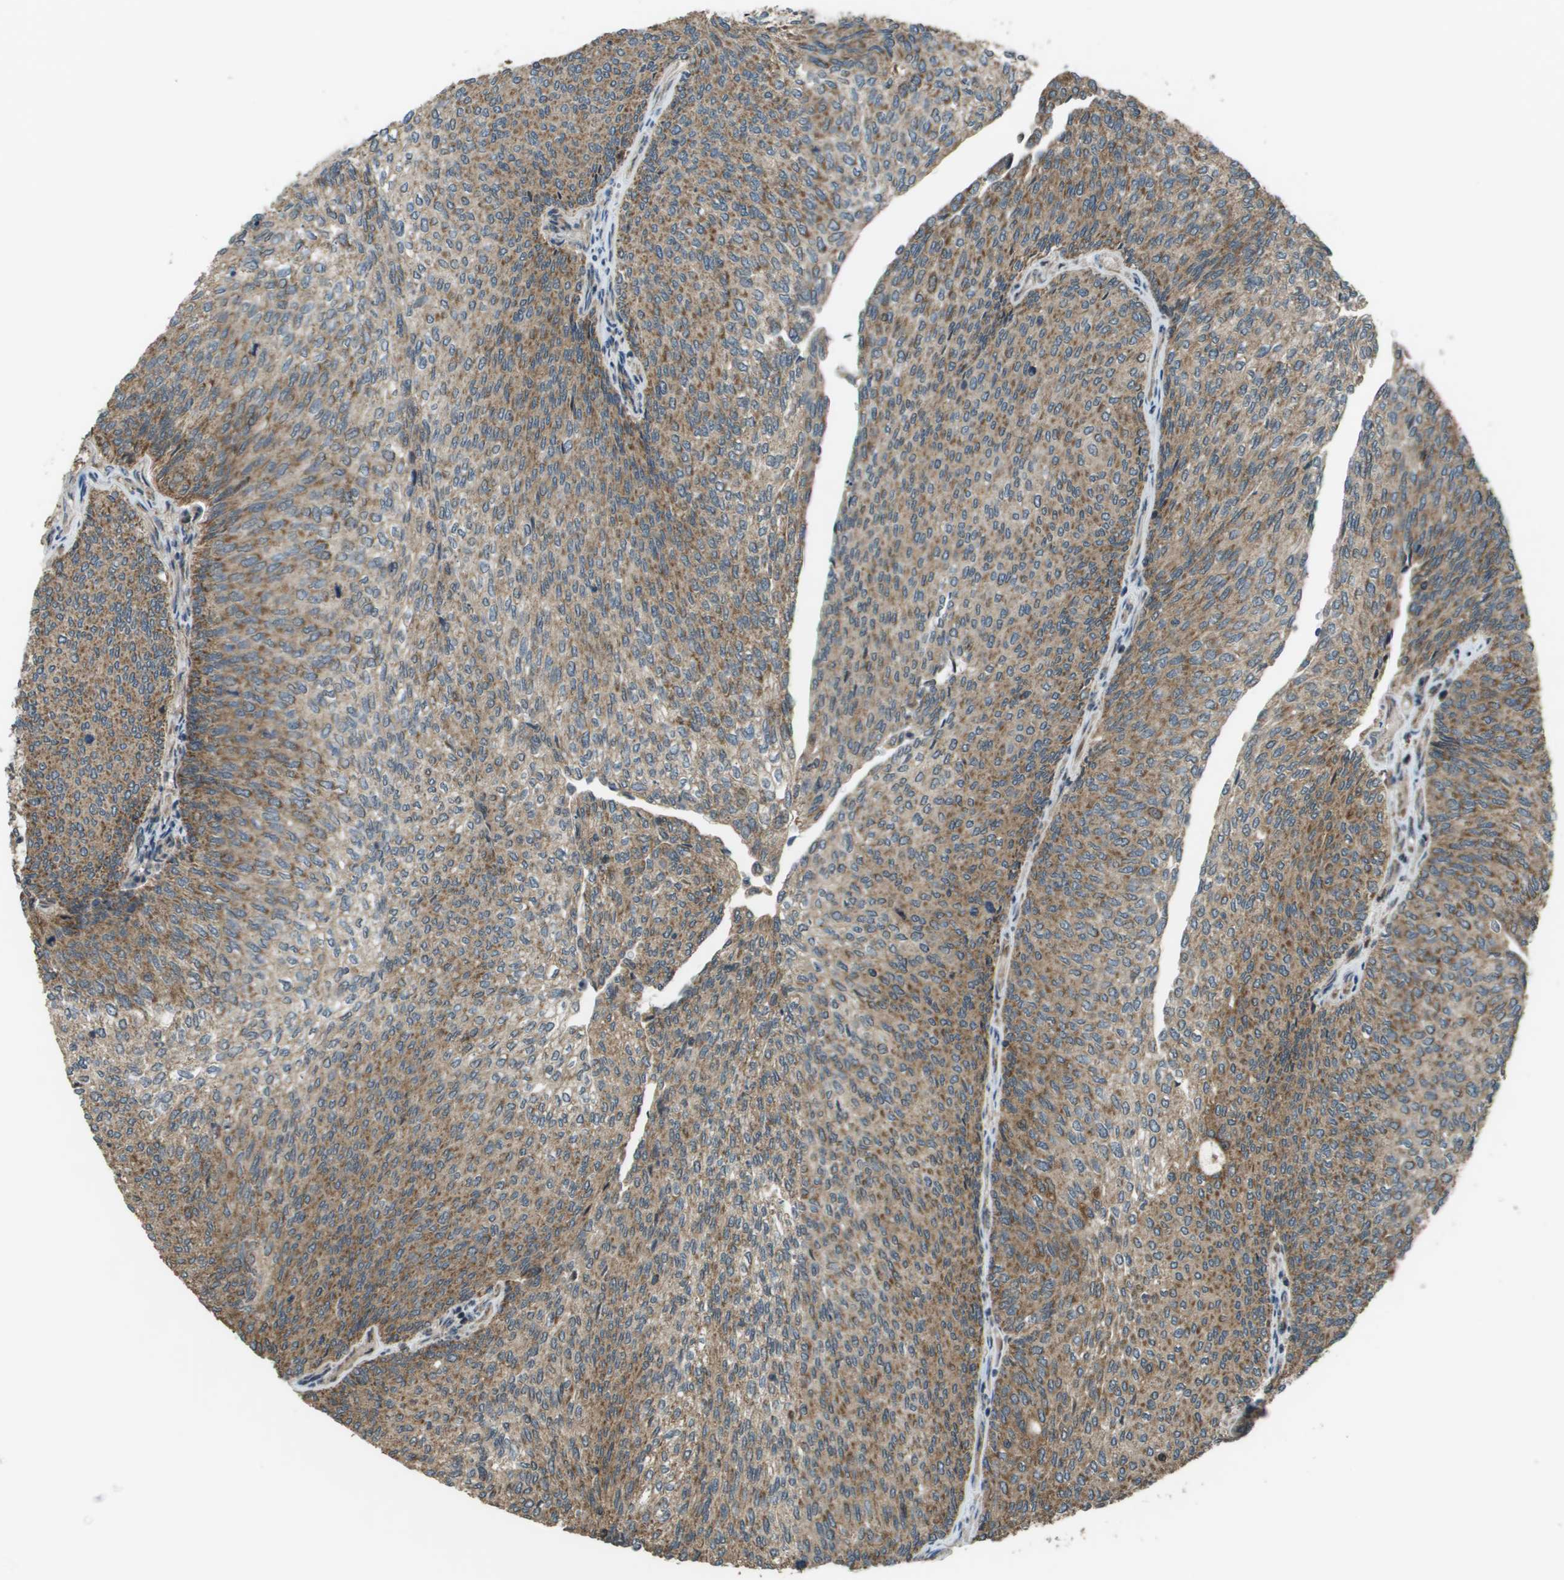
{"staining": {"intensity": "moderate", "quantity": ">75%", "location": "cytoplasmic/membranous"}, "tissue": "urothelial cancer", "cell_type": "Tumor cells", "image_type": "cancer", "snomed": [{"axis": "morphology", "description": "Urothelial carcinoma, Low grade"}, {"axis": "topography", "description": "Urinary bladder"}], "caption": "Urothelial carcinoma (low-grade) stained for a protein demonstrates moderate cytoplasmic/membranous positivity in tumor cells.", "gene": "PLPBP", "patient": {"sex": "female", "age": 79}}